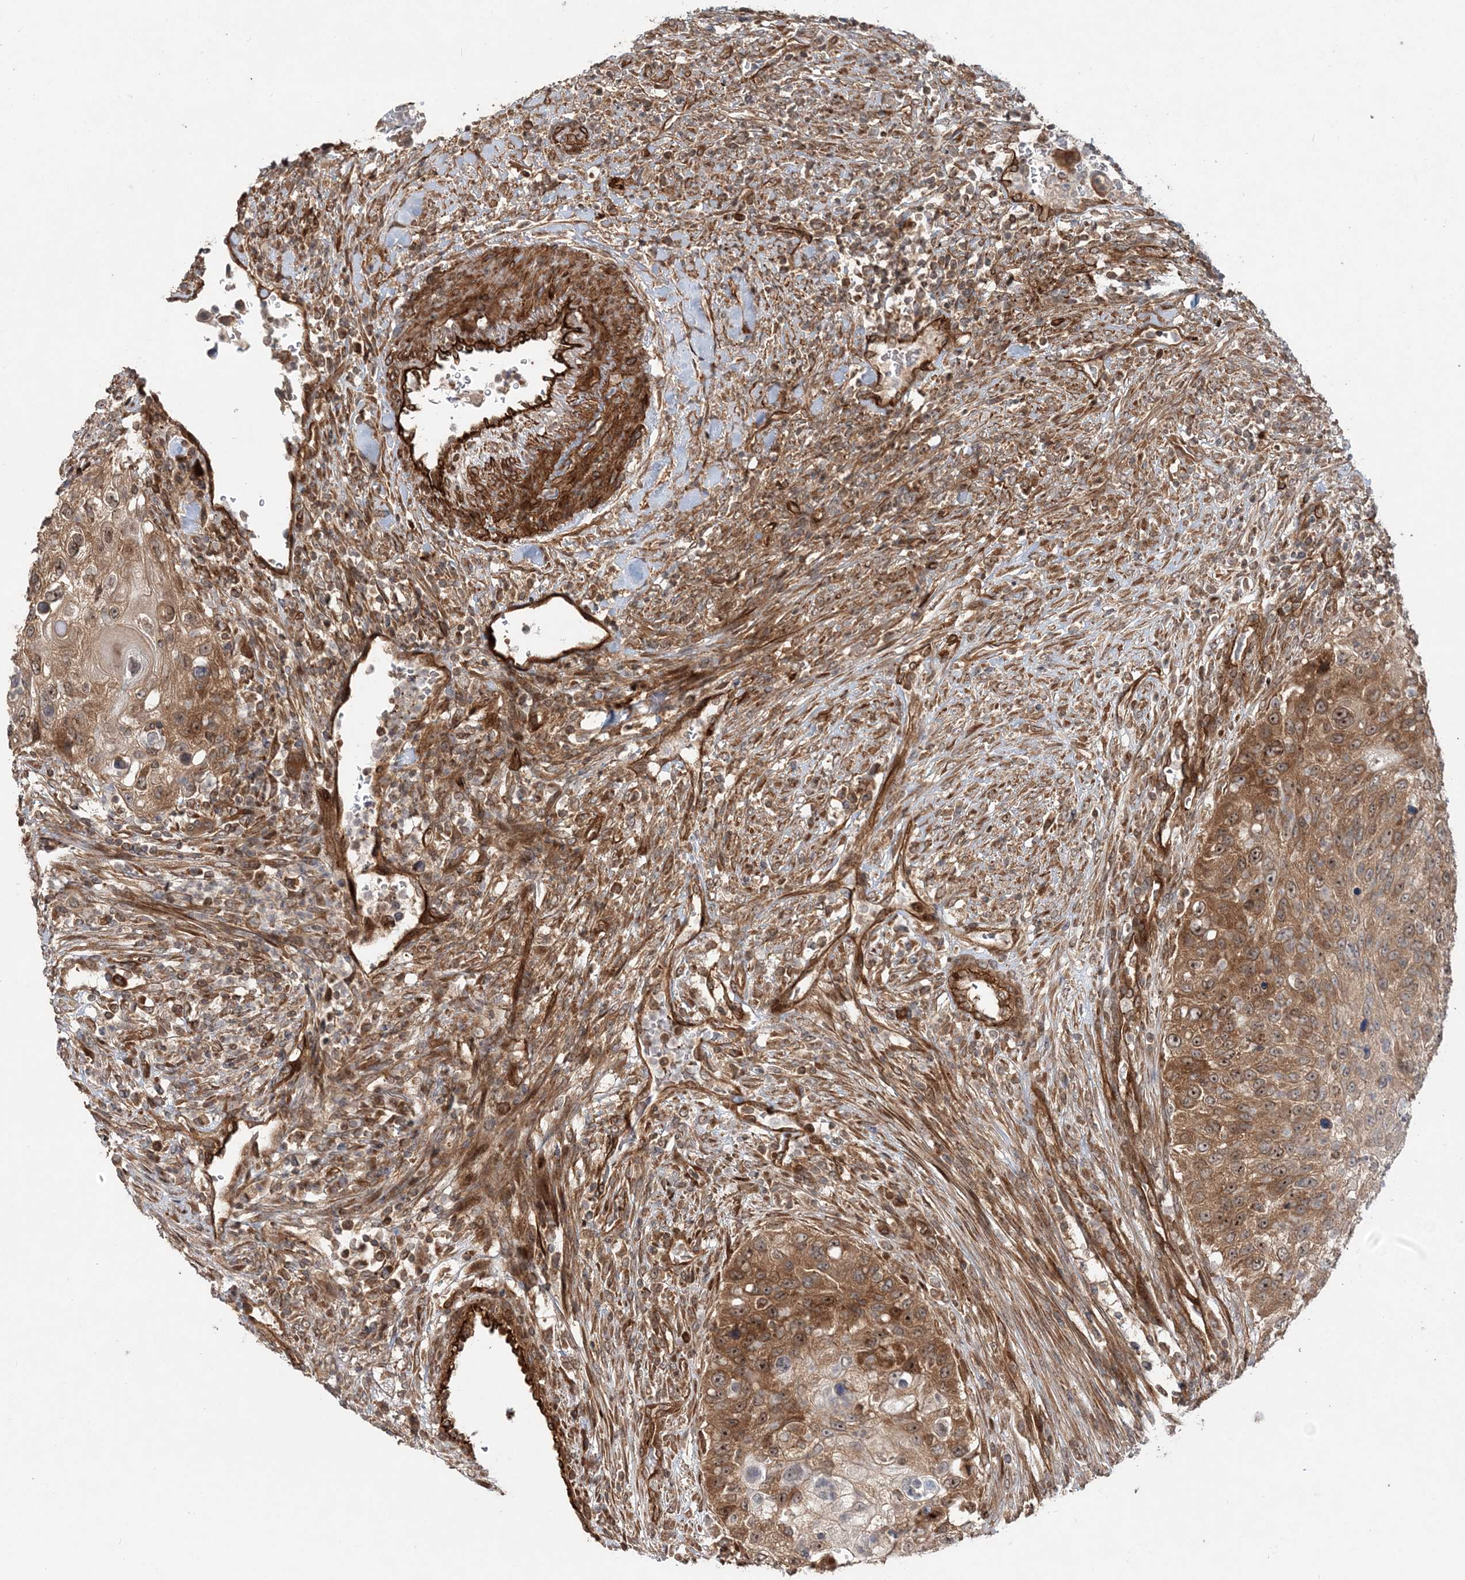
{"staining": {"intensity": "moderate", "quantity": "25%-75%", "location": "cytoplasmic/membranous,nuclear"}, "tissue": "urothelial cancer", "cell_type": "Tumor cells", "image_type": "cancer", "snomed": [{"axis": "morphology", "description": "Urothelial carcinoma, High grade"}, {"axis": "topography", "description": "Urinary bladder"}], "caption": "Moderate cytoplasmic/membranous and nuclear staining is present in approximately 25%-75% of tumor cells in high-grade urothelial carcinoma. (DAB IHC with brightfield microscopy, high magnification).", "gene": "GEMIN5", "patient": {"sex": "female", "age": 60}}